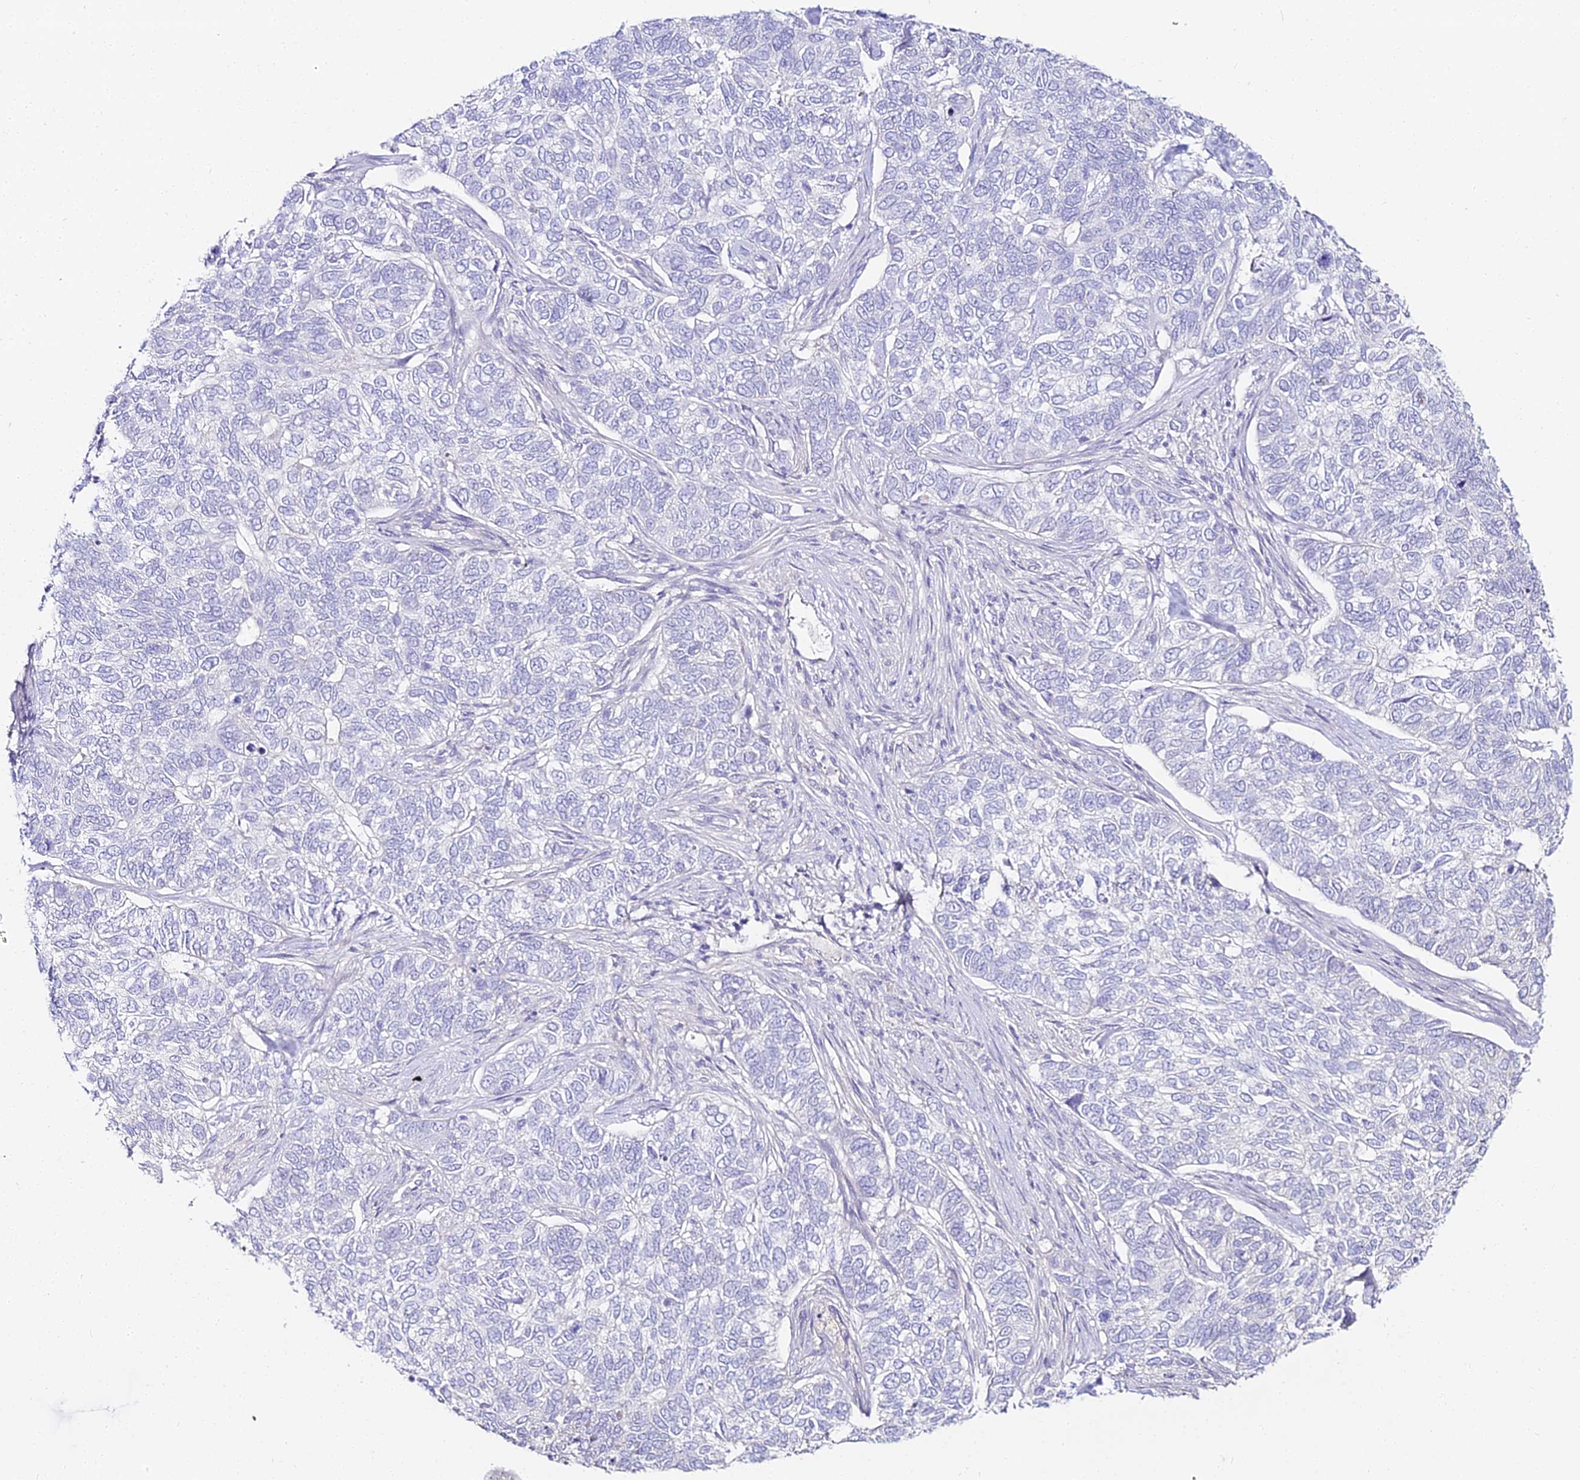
{"staining": {"intensity": "negative", "quantity": "none", "location": "none"}, "tissue": "skin cancer", "cell_type": "Tumor cells", "image_type": "cancer", "snomed": [{"axis": "morphology", "description": "Basal cell carcinoma"}, {"axis": "topography", "description": "Skin"}], "caption": "The micrograph reveals no significant expression in tumor cells of skin basal cell carcinoma. (Brightfield microscopy of DAB (3,3'-diaminobenzidine) immunohistochemistry at high magnification).", "gene": "ALPG", "patient": {"sex": "female", "age": 65}}